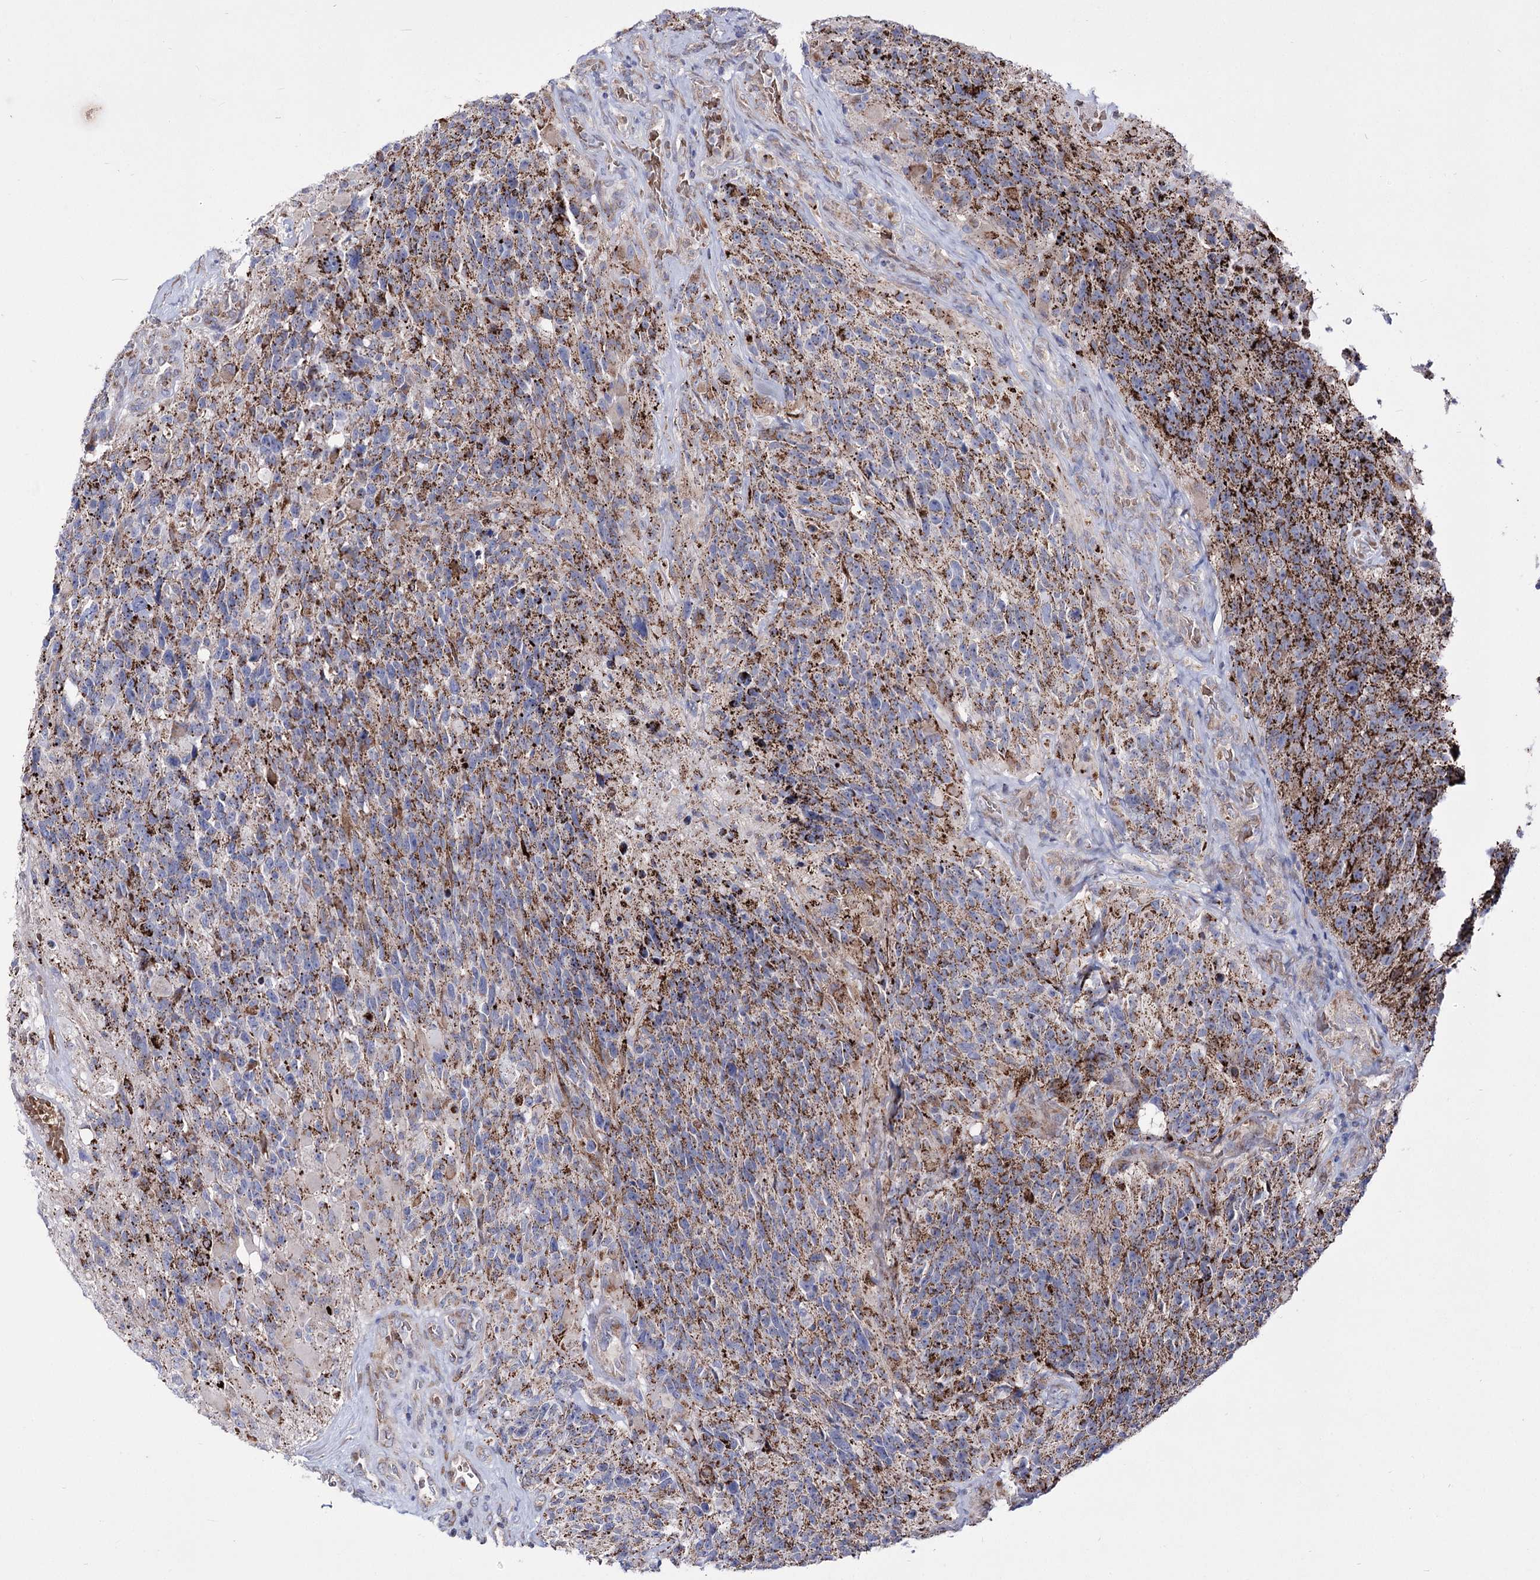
{"staining": {"intensity": "strong", "quantity": ">75%", "location": "cytoplasmic/membranous"}, "tissue": "glioma", "cell_type": "Tumor cells", "image_type": "cancer", "snomed": [{"axis": "morphology", "description": "Glioma, malignant, High grade"}, {"axis": "topography", "description": "Brain"}], "caption": "An image of high-grade glioma (malignant) stained for a protein exhibits strong cytoplasmic/membranous brown staining in tumor cells. (DAB IHC, brown staining for protein, blue staining for nuclei).", "gene": "OSBPL5", "patient": {"sex": "male", "age": 76}}